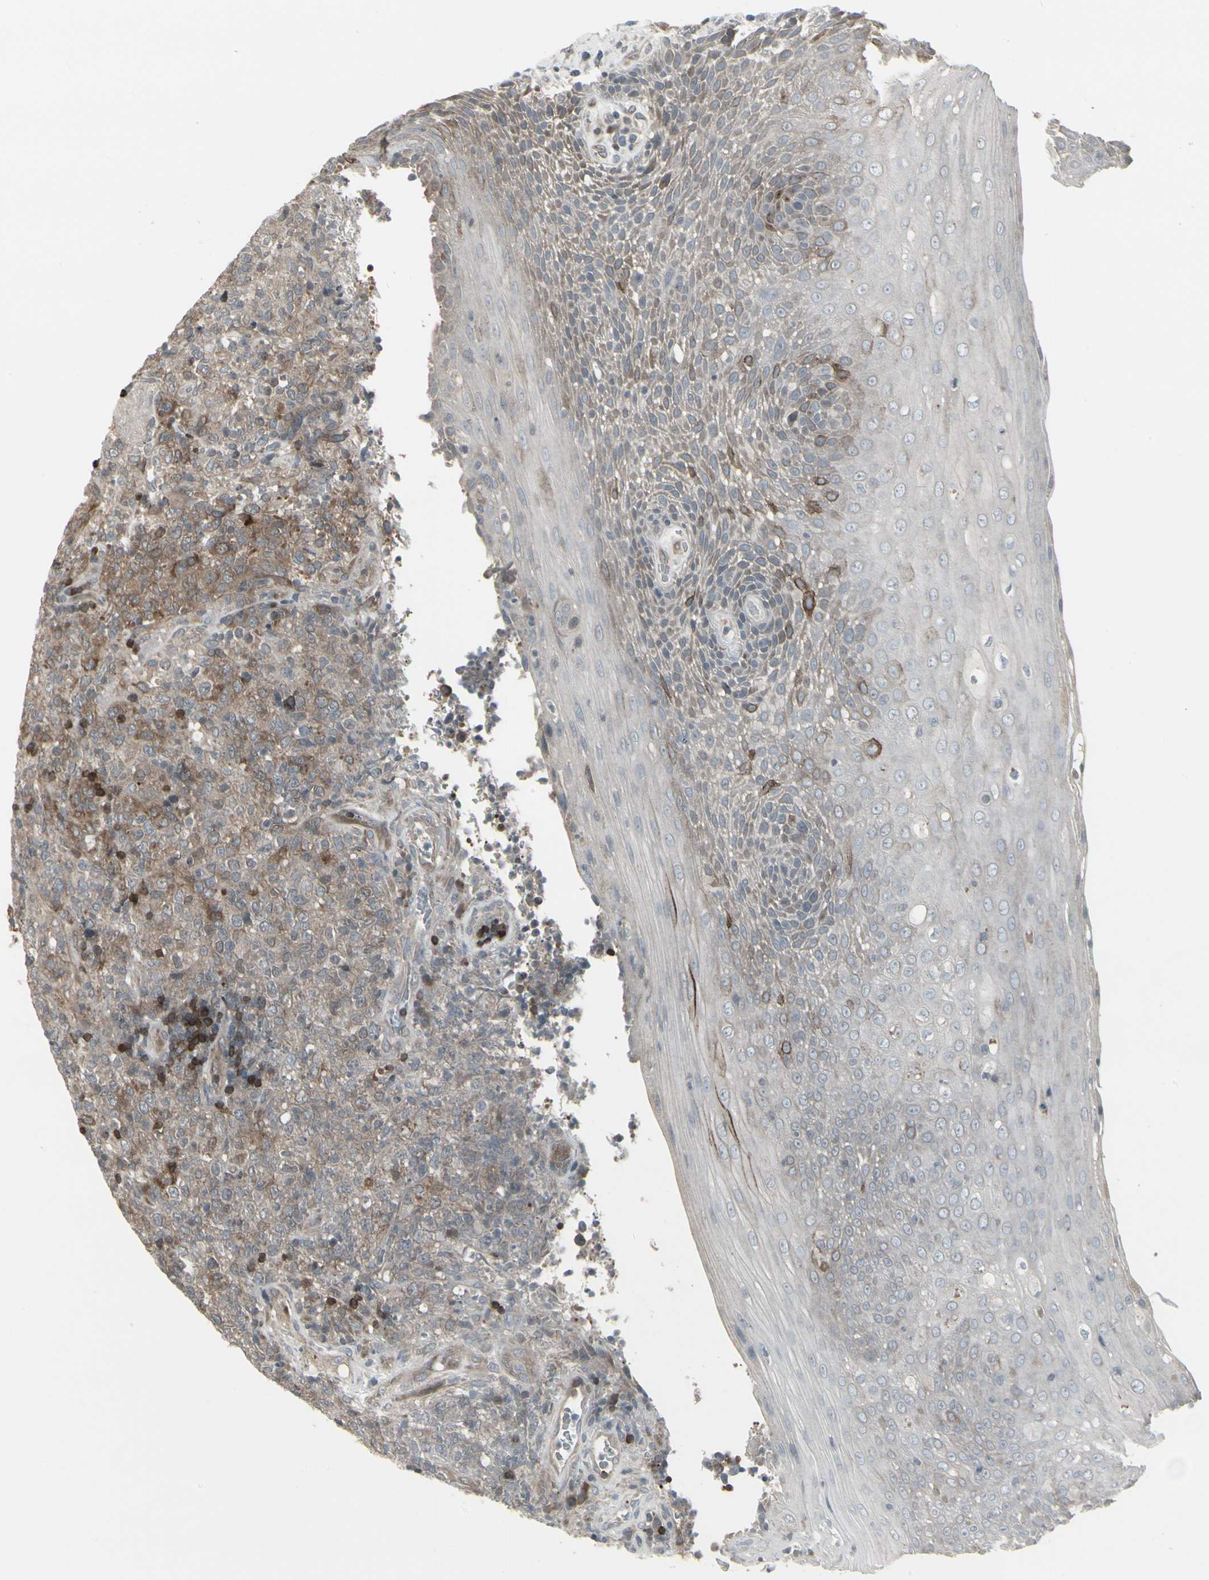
{"staining": {"intensity": "weak", "quantity": ">75%", "location": "cytoplasmic/membranous"}, "tissue": "lymphoma", "cell_type": "Tumor cells", "image_type": "cancer", "snomed": [{"axis": "morphology", "description": "Malignant lymphoma, non-Hodgkin's type, High grade"}, {"axis": "topography", "description": "Tonsil"}], "caption": "IHC image of high-grade malignant lymphoma, non-Hodgkin's type stained for a protein (brown), which shows low levels of weak cytoplasmic/membranous staining in approximately >75% of tumor cells.", "gene": "IGFBP6", "patient": {"sex": "female", "age": 36}}